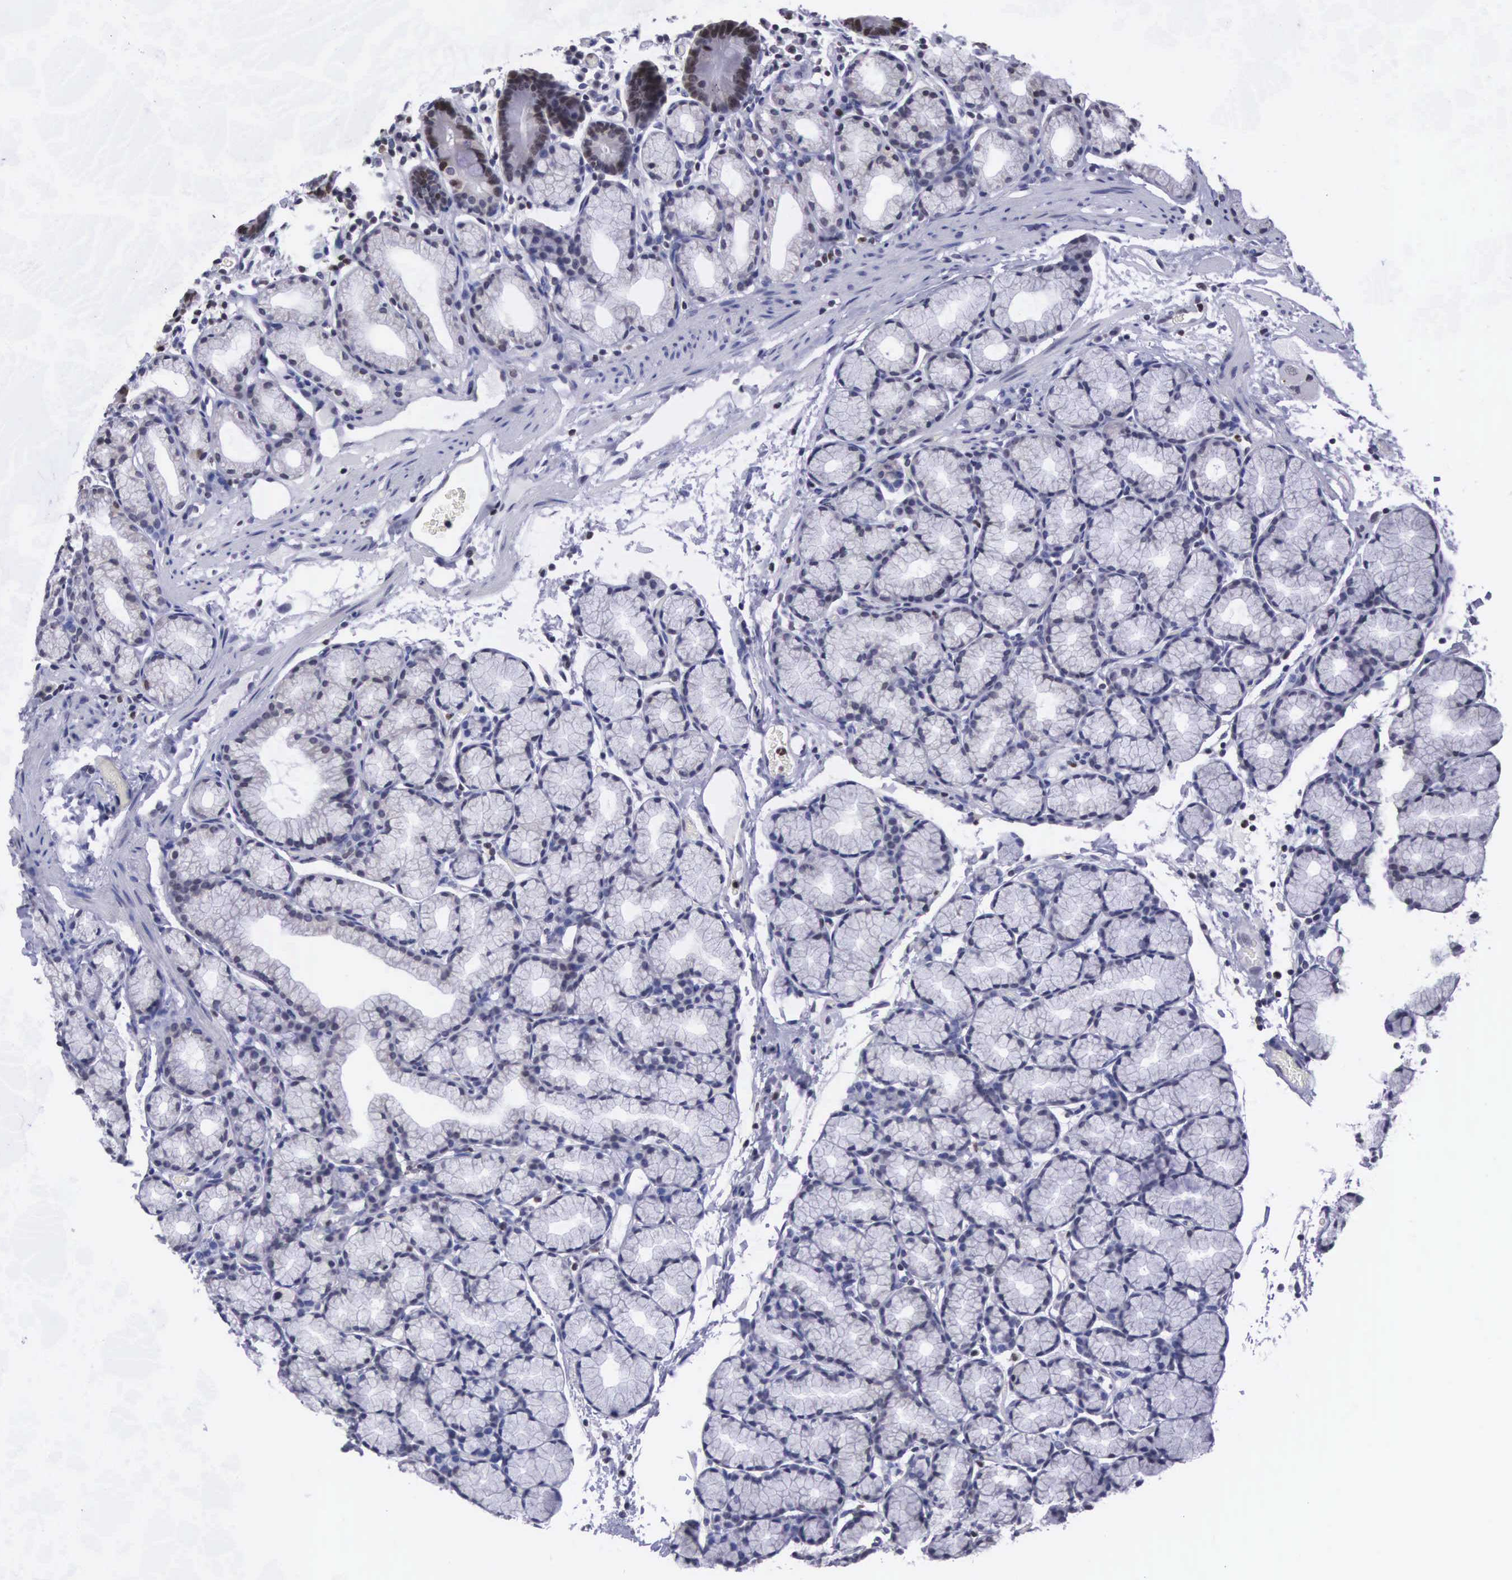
{"staining": {"intensity": "moderate", "quantity": "25%-75%", "location": "nuclear"}, "tissue": "duodenum", "cell_type": "Glandular cells", "image_type": "normal", "snomed": [{"axis": "morphology", "description": "Normal tissue, NOS"}, {"axis": "topography", "description": "Duodenum"}], "caption": "About 25%-75% of glandular cells in normal duodenum exhibit moderate nuclear protein staining as visualized by brown immunohistochemical staining.", "gene": "VRK1", "patient": {"sex": "female", "age": 48}}